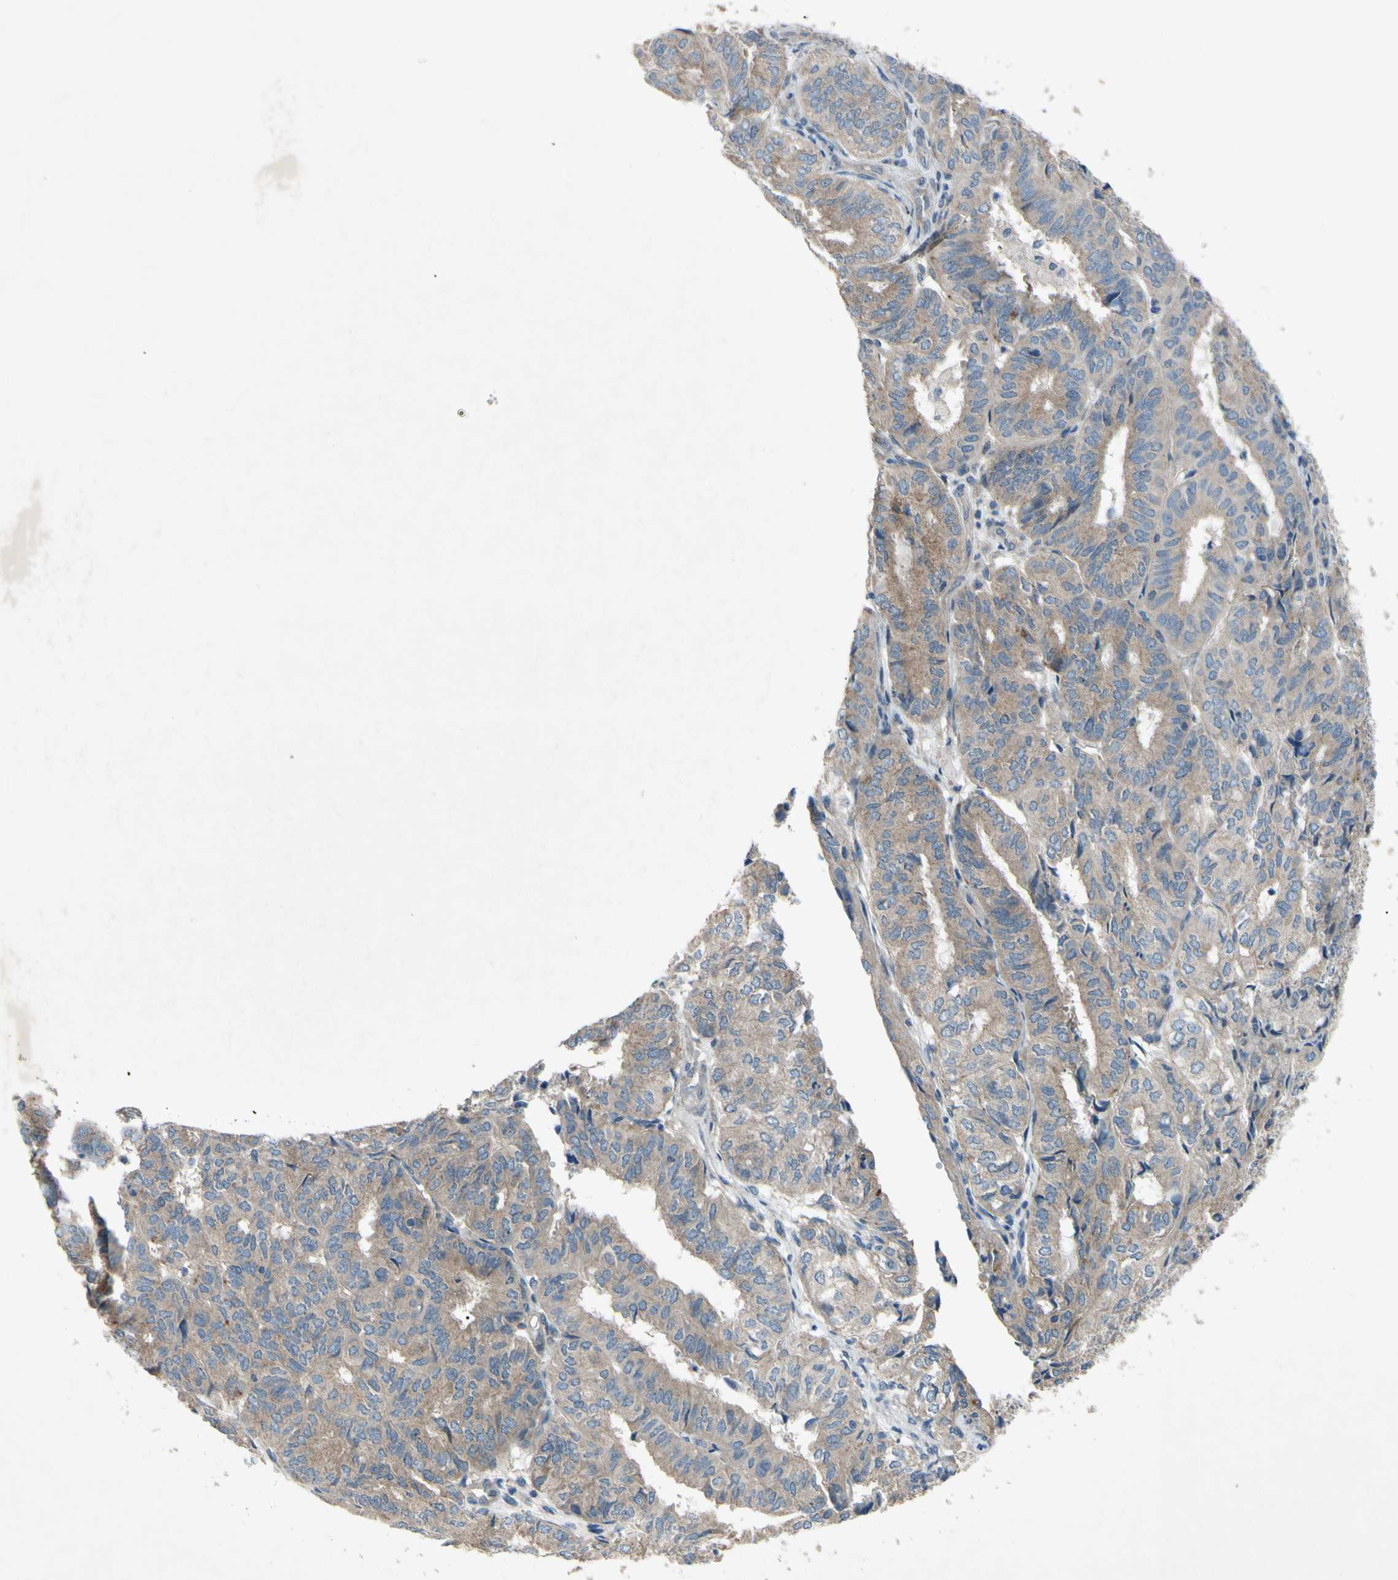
{"staining": {"intensity": "moderate", "quantity": ">75%", "location": "cytoplasmic/membranous"}, "tissue": "endometrial cancer", "cell_type": "Tumor cells", "image_type": "cancer", "snomed": [{"axis": "morphology", "description": "Adenocarcinoma, NOS"}, {"axis": "topography", "description": "Uterus"}], "caption": "The histopathology image reveals immunohistochemical staining of adenocarcinoma (endometrial). There is moderate cytoplasmic/membranous expression is identified in about >75% of tumor cells. Immunohistochemistry stains the protein of interest in brown and the nuclei are stained blue.", "gene": "HILPDA", "patient": {"sex": "female", "age": 60}}